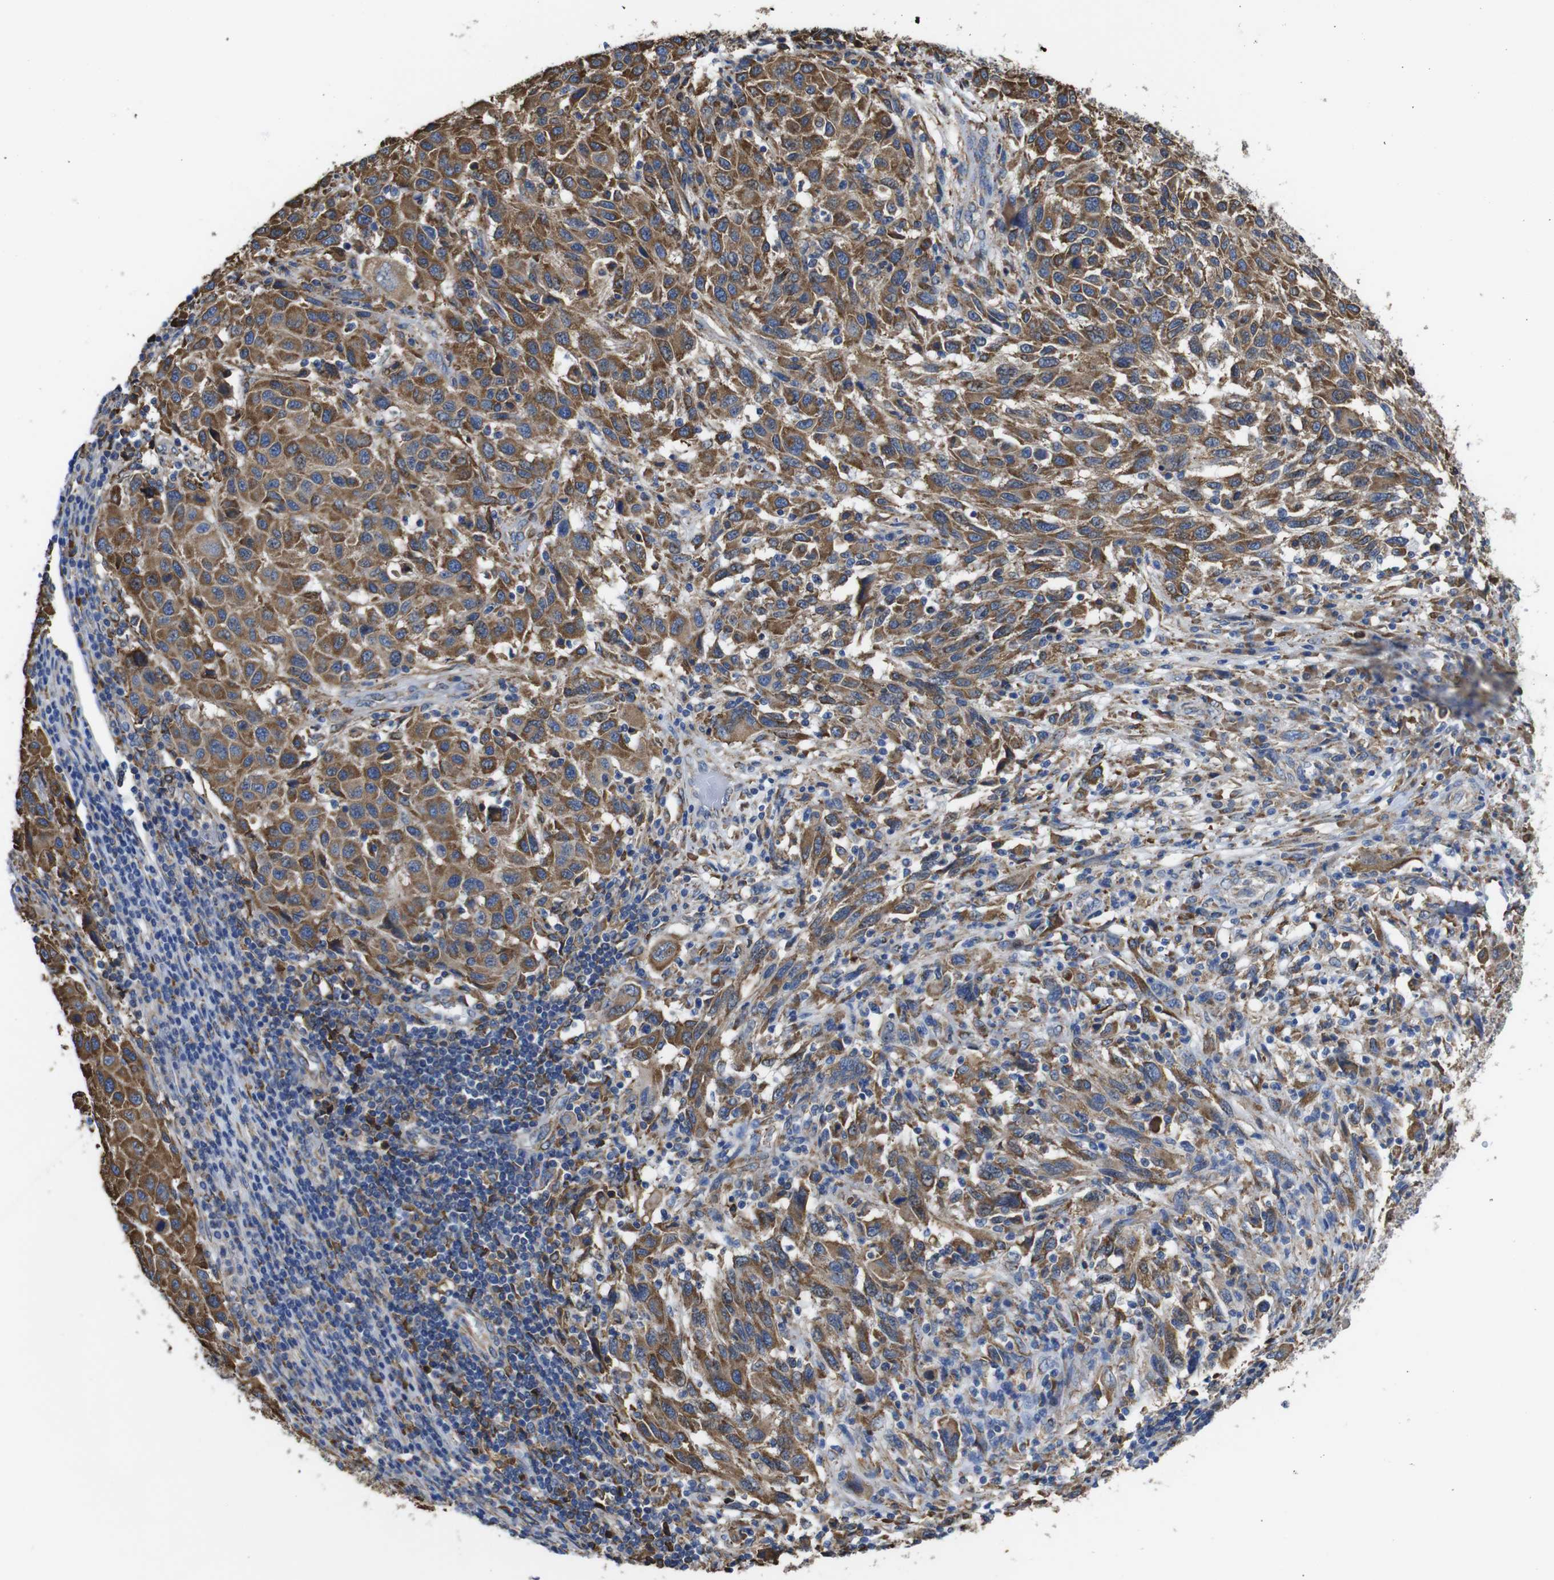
{"staining": {"intensity": "moderate", "quantity": ">75%", "location": "cytoplasmic/membranous"}, "tissue": "melanoma", "cell_type": "Tumor cells", "image_type": "cancer", "snomed": [{"axis": "morphology", "description": "Malignant melanoma, Metastatic site"}, {"axis": "topography", "description": "Lymph node"}], "caption": "A brown stain highlights moderate cytoplasmic/membranous positivity of a protein in human malignant melanoma (metastatic site) tumor cells.", "gene": "PPIB", "patient": {"sex": "male", "age": 61}}